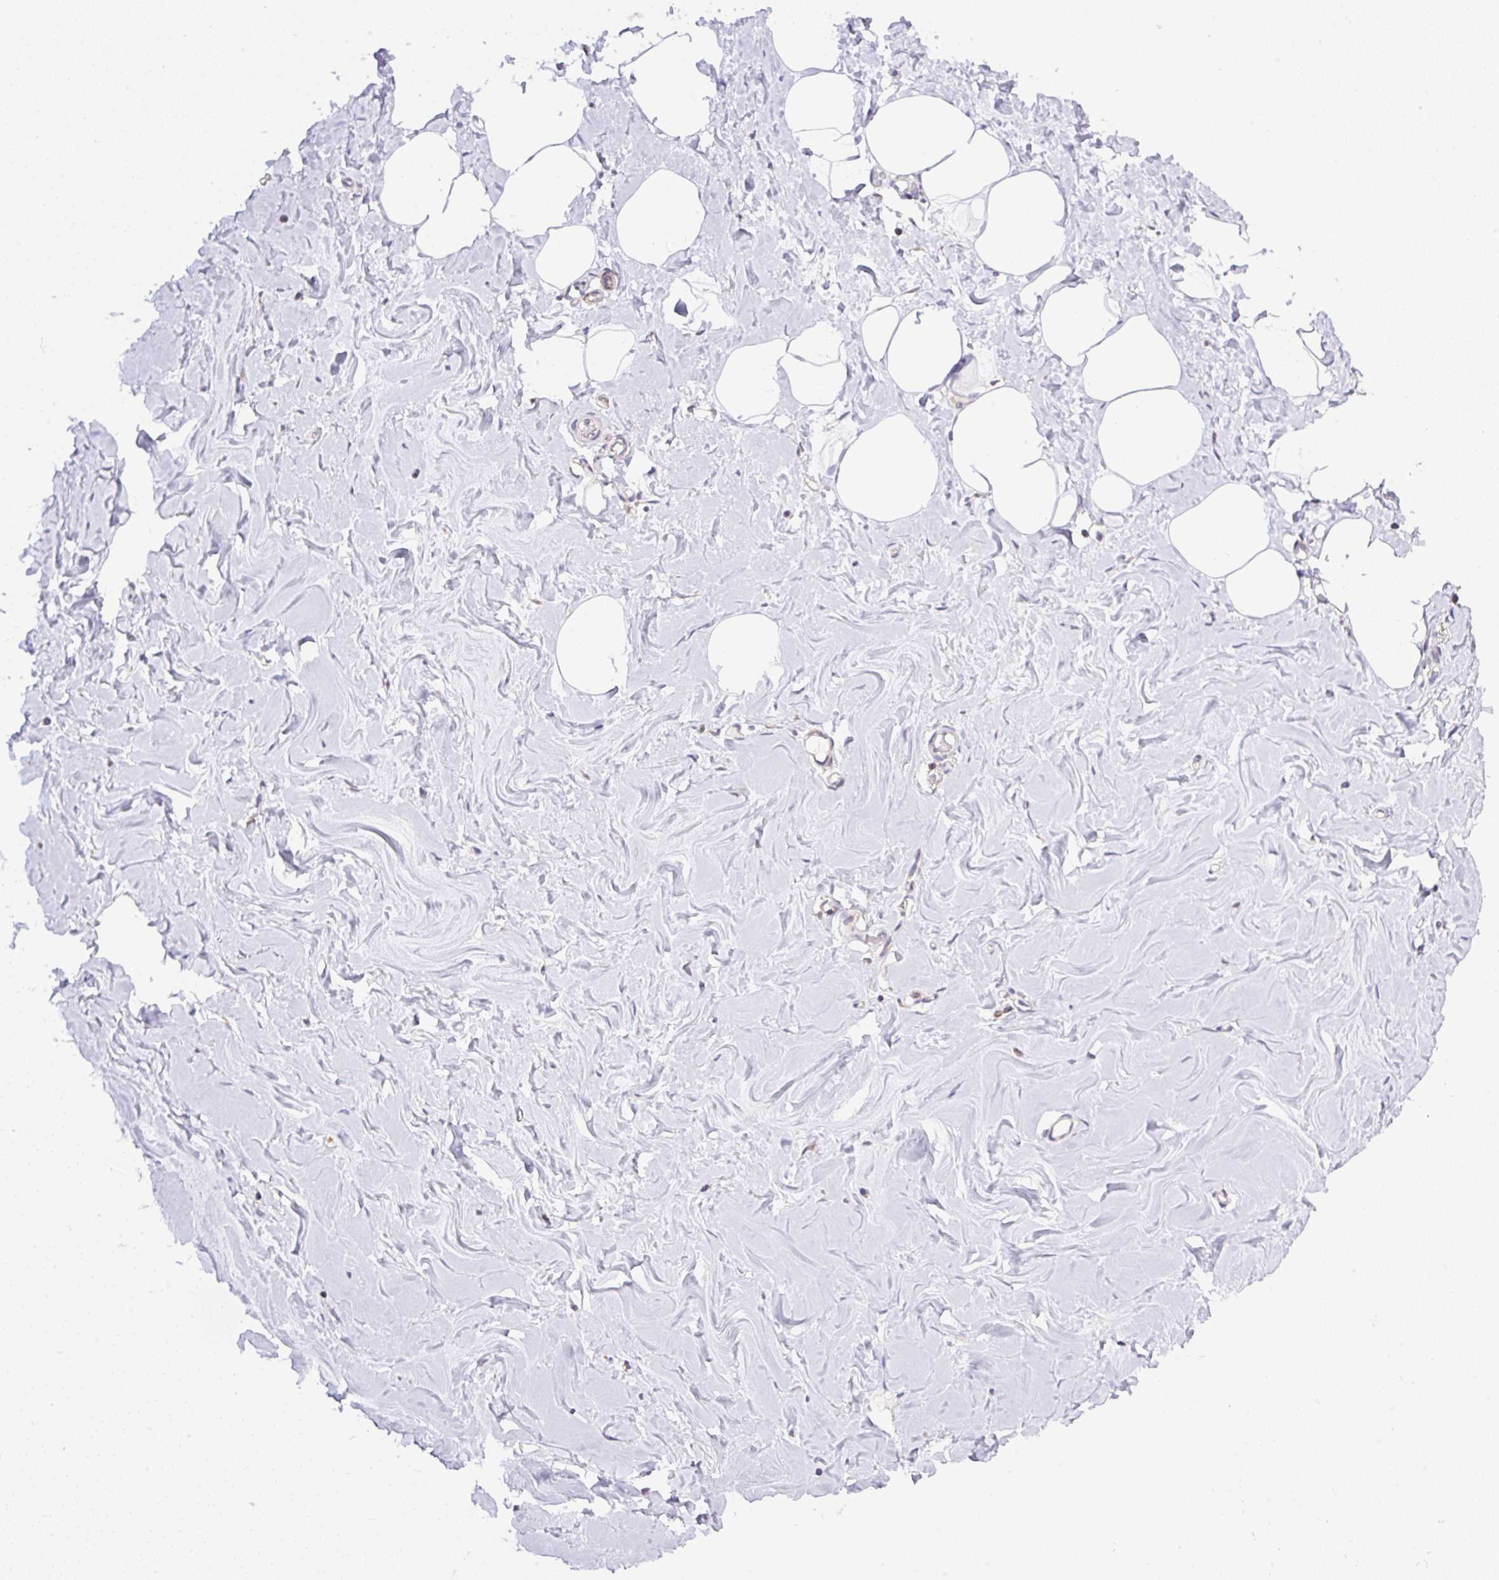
{"staining": {"intensity": "negative", "quantity": "none", "location": "none"}, "tissue": "breast", "cell_type": "Adipocytes", "image_type": "normal", "snomed": [{"axis": "morphology", "description": "Normal tissue, NOS"}, {"axis": "topography", "description": "Breast"}], "caption": "High magnification brightfield microscopy of unremarkable breast stained with DAB (brown) and counterstained with hematoxylin (blue): adipocytes show no significant expression. (Immunohistochemistry, brightfield microscopy, high magnification).", "gene": "CAMK2A", "patient": {"sex": "female", "age": 27}}